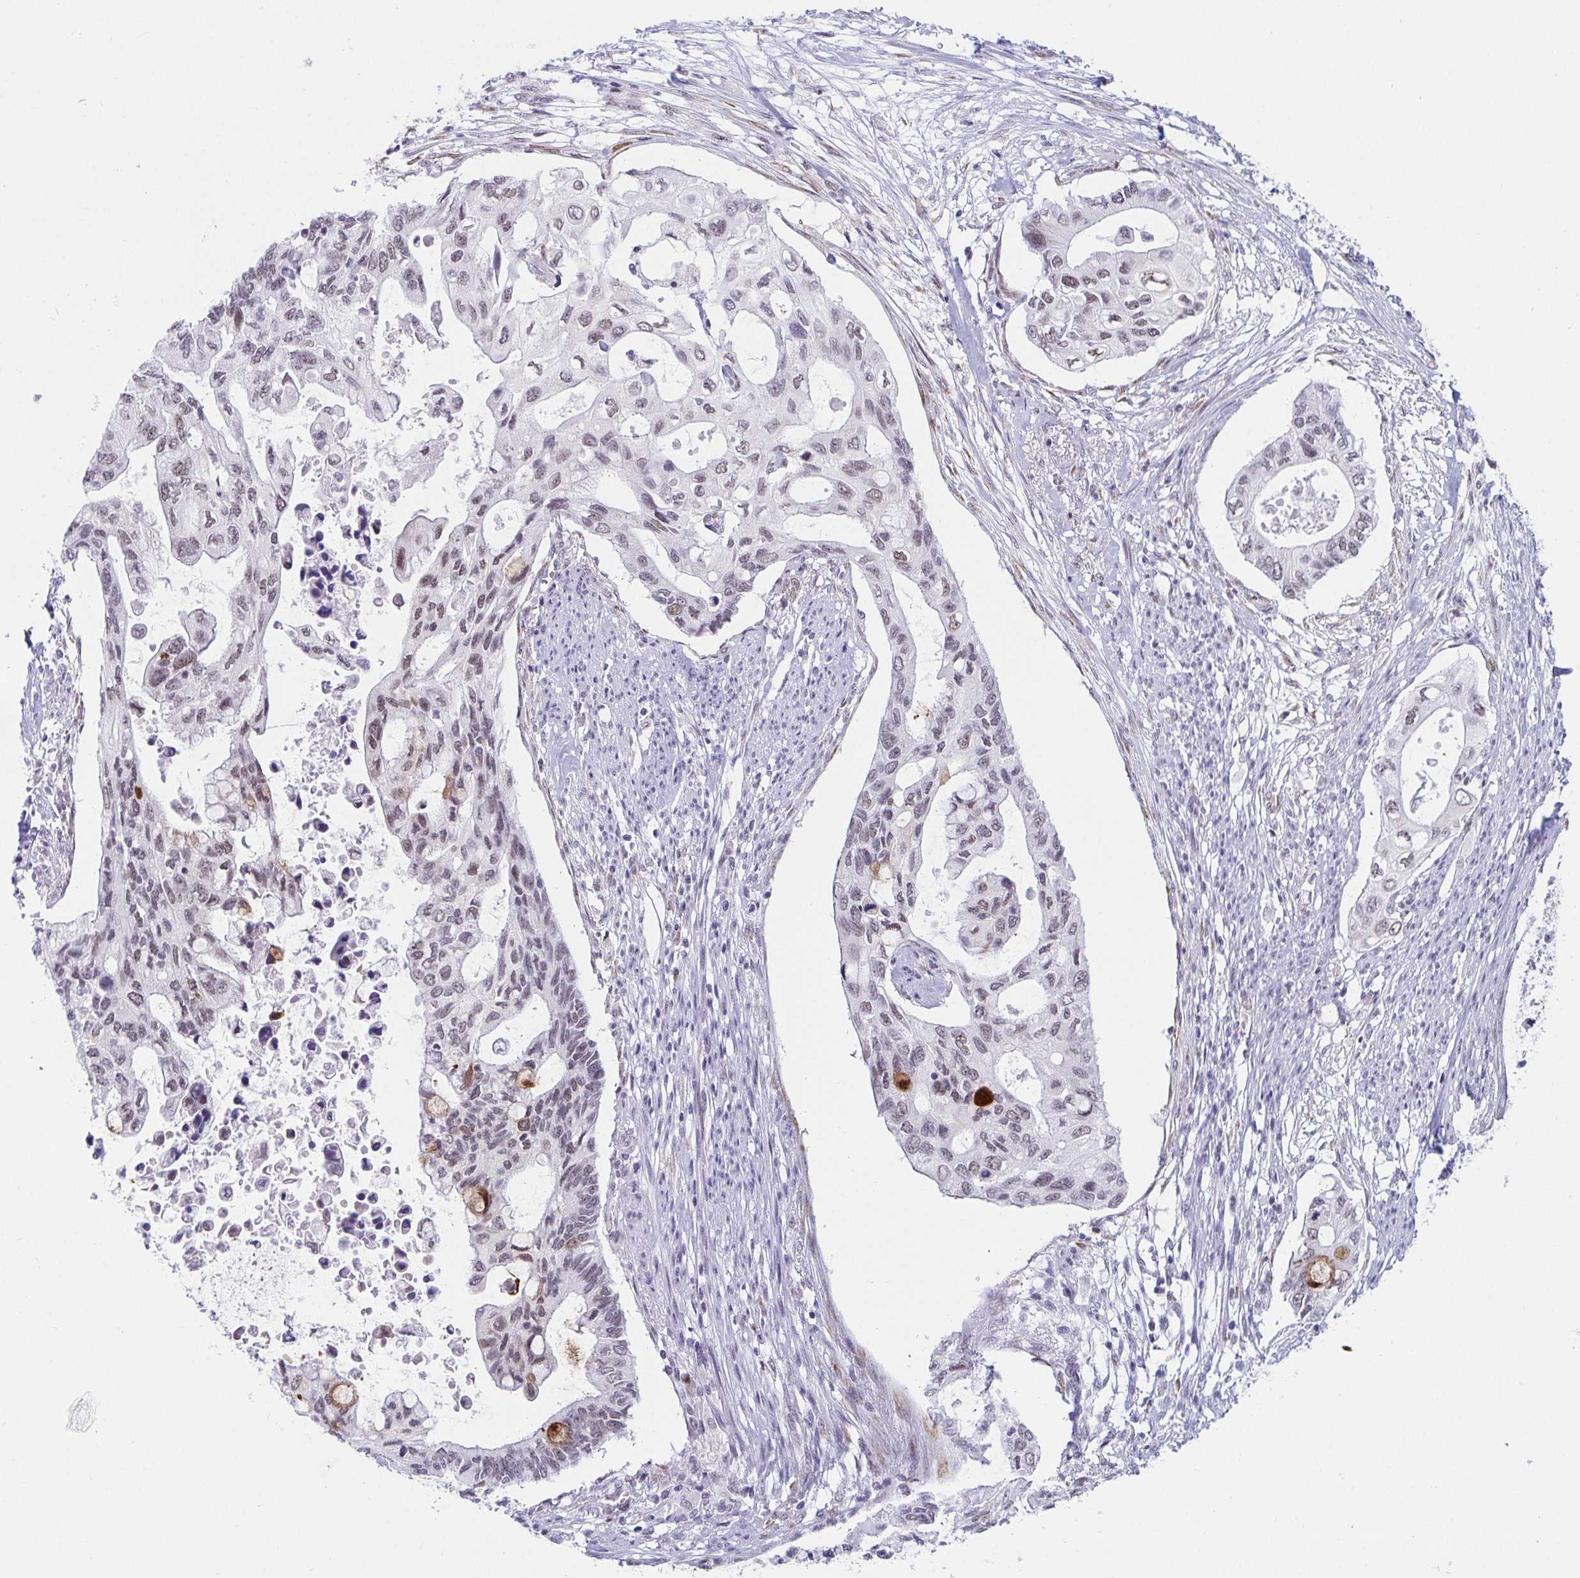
{"staining": {"intensity": "weak", "quantity": "25%-75%", "location": "nuclear"}, "tissue": "pancreatic cancer", "cell_type": "Tumor cells", "image_type": "cancer", "snomed": [{"axis": "morphology", "description": "Adenocarcinoma, NOS"}, {"axis": "topography", "description": "Pancreas"}], "caption": "Protein staining shows weak nuclear staining in approximately 25%-75% of tumor cells in pancreatic adenocarcinoma.", "gene": "WDR72", "patient": {"sex": "female", "age": 63}}